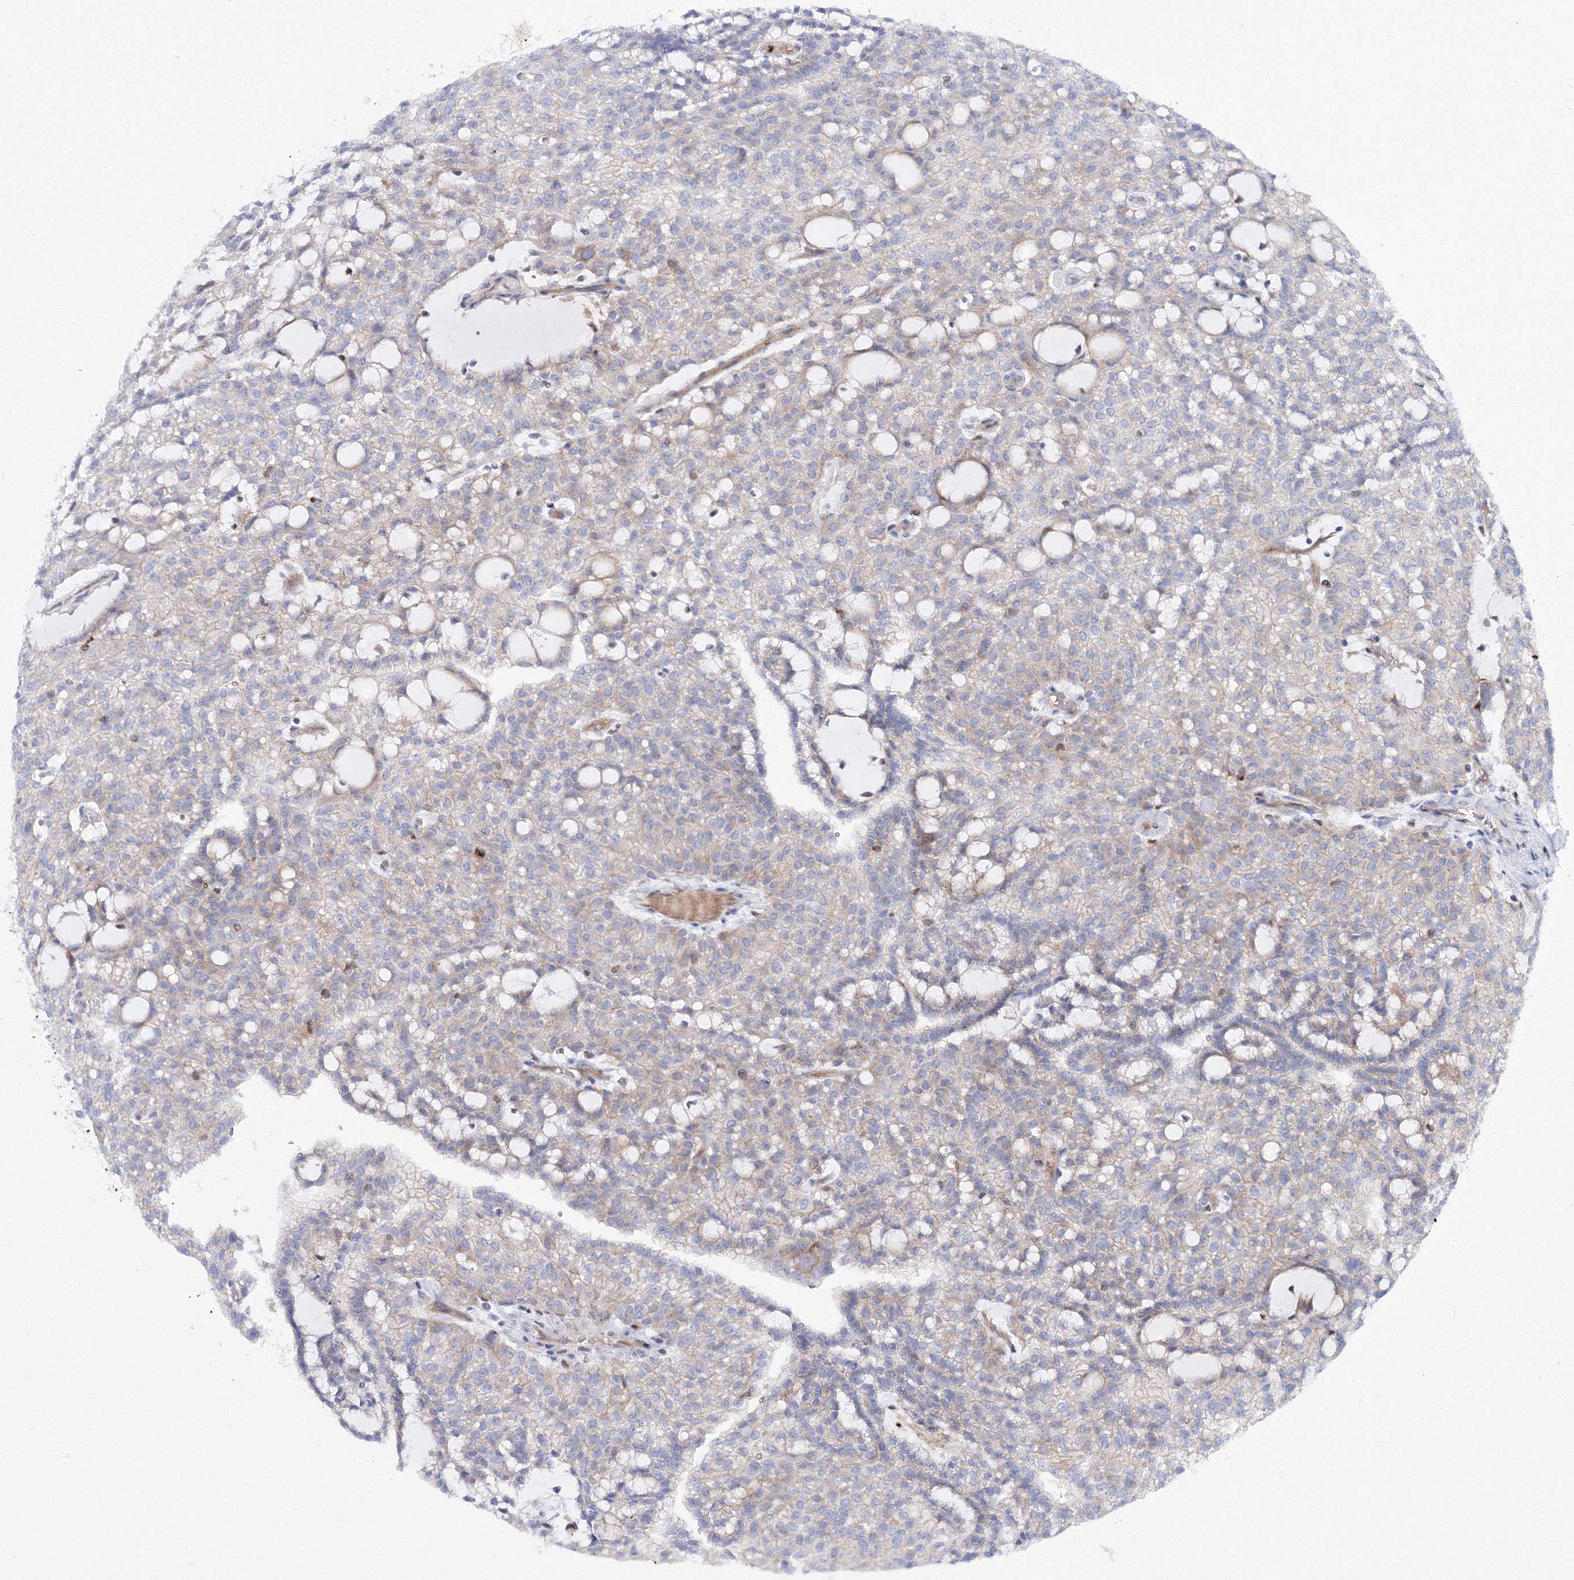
{"staining": {"intensity": "negative", "quantity": "none", "location": "none"}, "tissue": "renal cancer", "cell_type": "Tumor cells", "image_type": "cancer", "snomed": [{"axis": "morphology", "description": "Adenocarcinoma, NOS"}, {"axis": "topography", "description": "Kidney"}], "caption": "This is an immunohistochemistry (IHC) micrograph of human renal cancer. There is no positivity in tumor cells.", "gene": "C11orf52", "patient": {"sex": "male", "age": 63}}